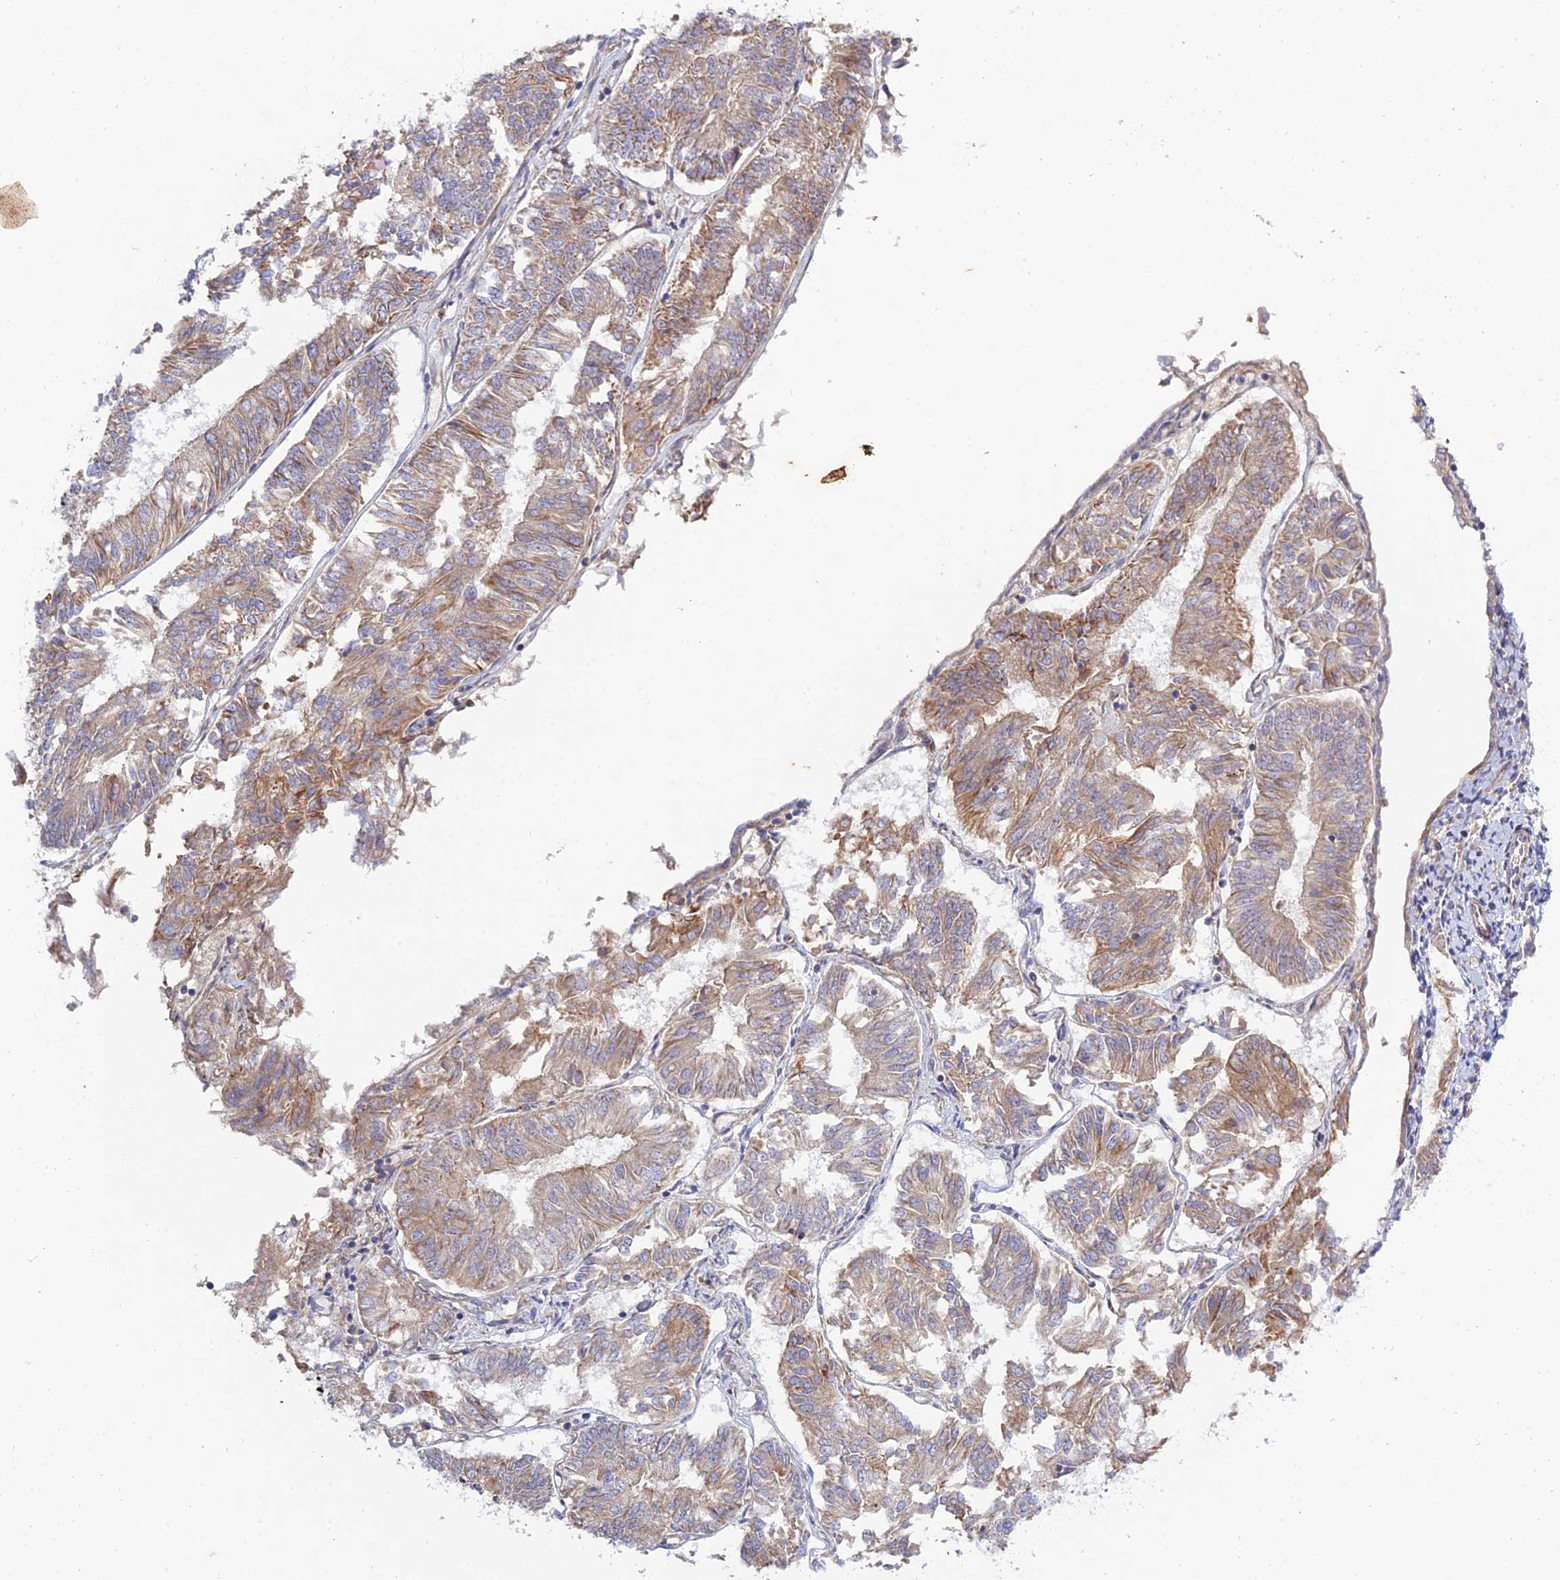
{"staining": {"intensity": "moderate", "quantity": "25%-75%", "location": "cytoplasmic/membranous"}, "tissue": "endometrial cancer", "cell_type": "Tumor cells", "image_type": "cancer", "snomed": [{"axis": "morphology", "description": "Adenocarcinoma, NOS"}, {"axis": "topography", "description": "Endometrium"}], "caption": "A medium amount of moderate cytoplasmic/membranous positivity is identified in about 25%-75% of tumor cells in endometrial cancer tissue.", "gene": "ARL6IP1", "patient": {"sex": "female", "age": 58}}